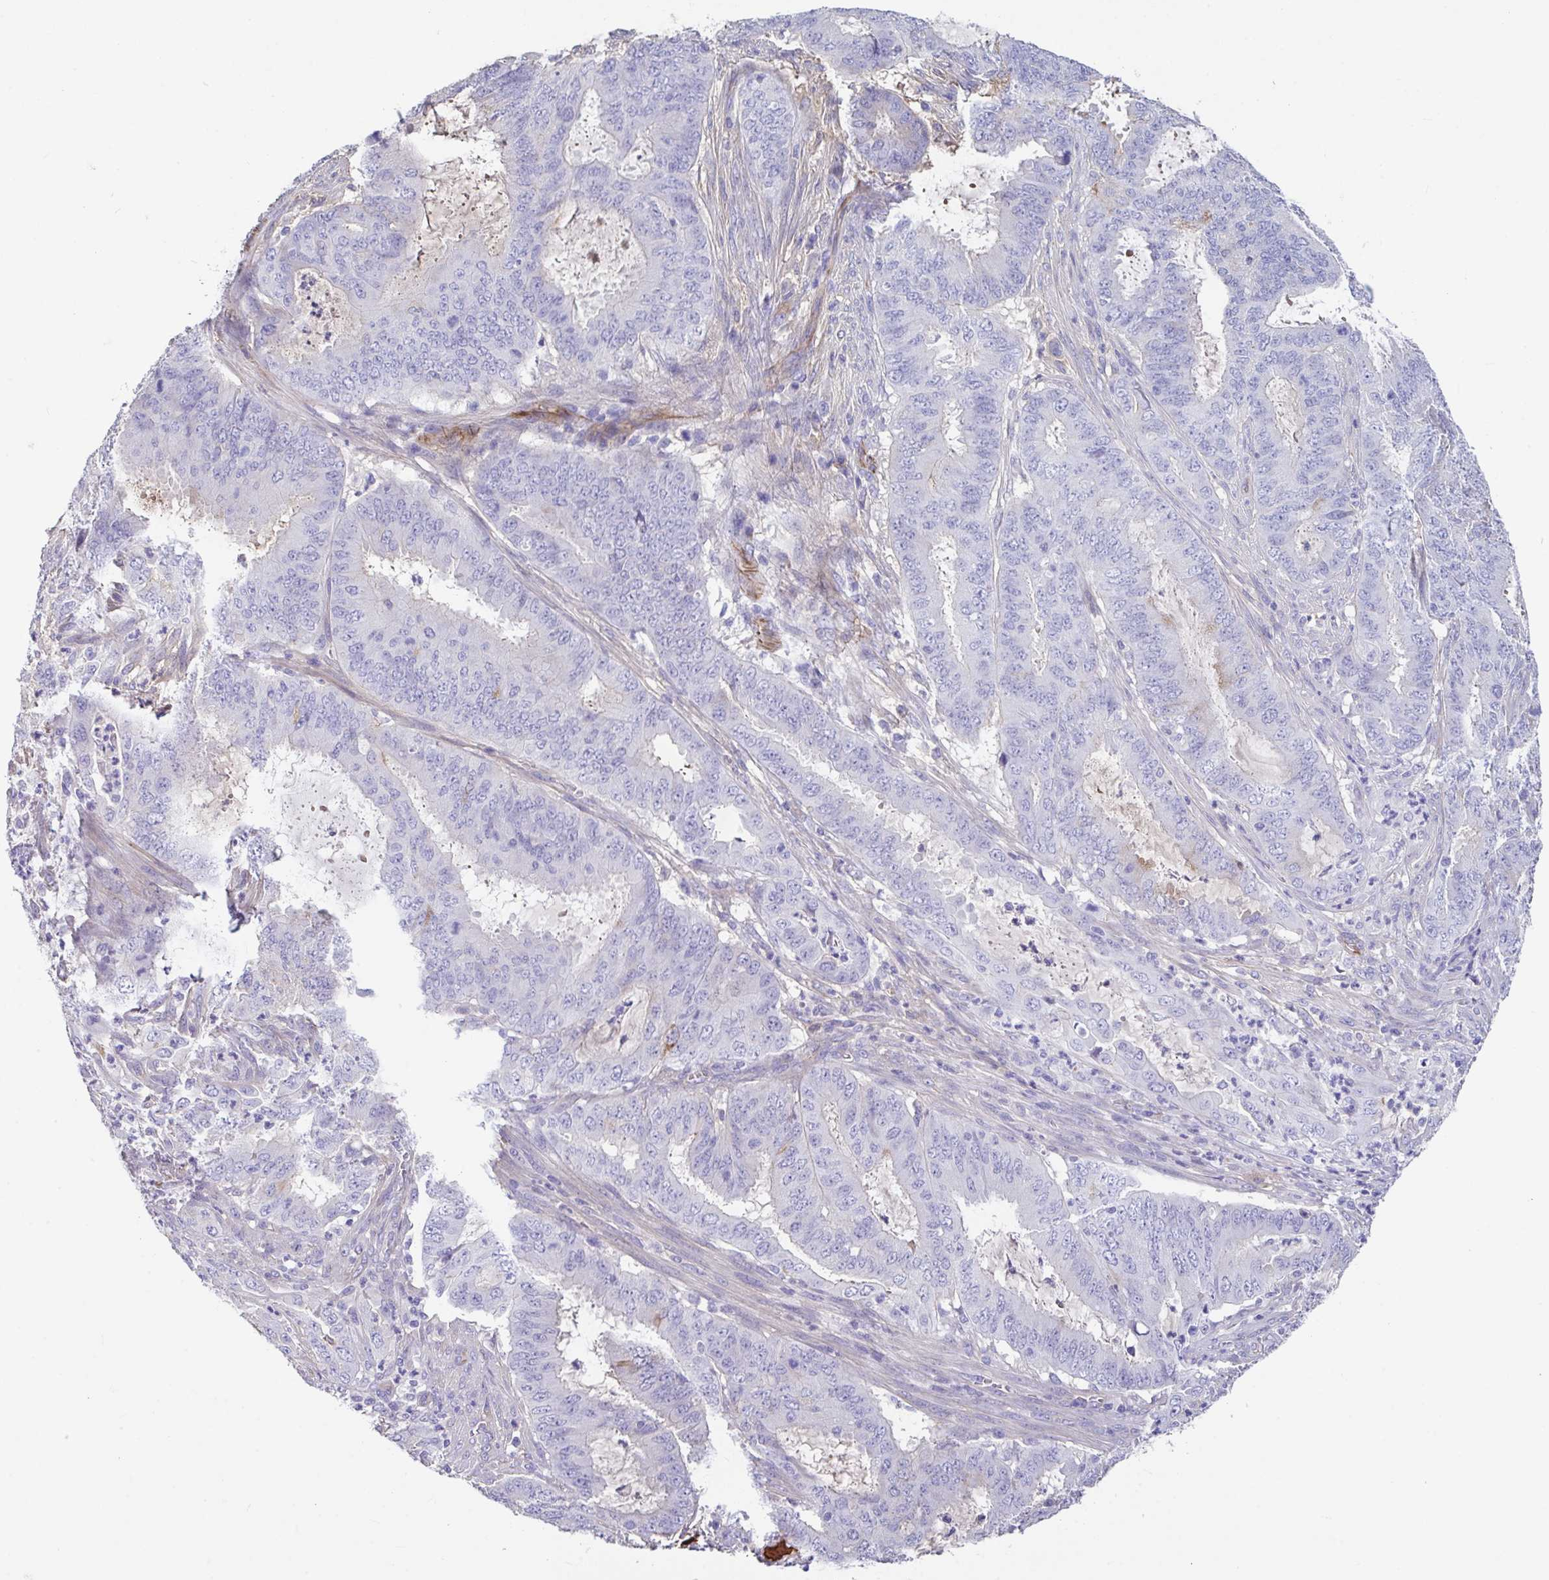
{"staining": {"intensity": "negative", "quantity": "none", "location": "none"}, "tissue": "endometrial cancer", "cell_type": "Tumor cells", "image_type": "cancer", "snomed": [{"axis": "morphology", "description": "Adenocarcinoma, NOS"}, {"axis": "topography", "description": "Endometrium"}], "caption": "Tumor cells show no significant staining in endometrial cancer.", "gene": "ZNF813", "patient": {"sex": "female", "age": 51}}